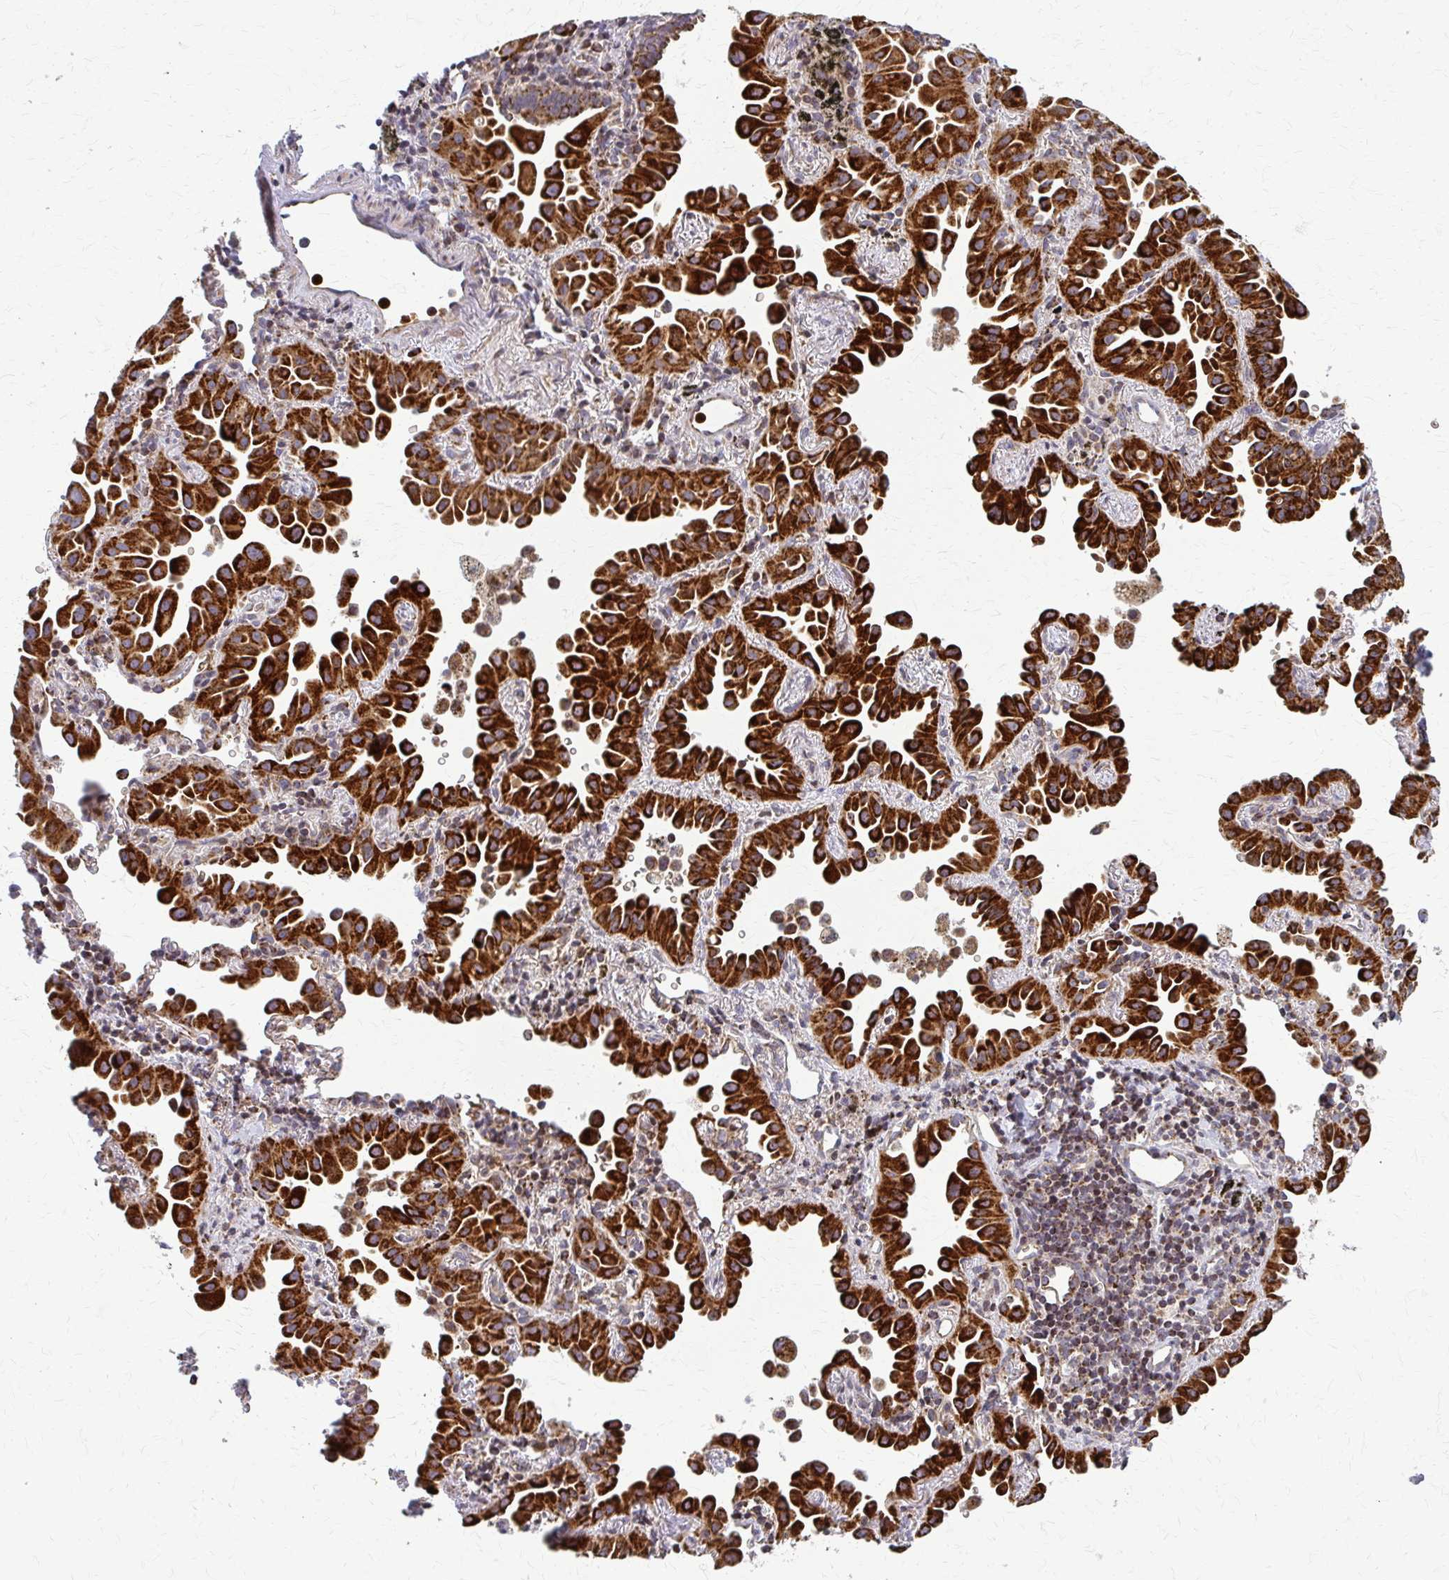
{"staining": {"intensity": "strong", "quantity": ">75%", "location": "cytoplasmic/membranous"}, "tissue": "lung cancer", "cell_type": "Tumor cells", "image_type": "cancer", "snomed": [{"axis": "morphology", "description": "Adenocarcinoma, NOS"}, {"axis": "topography", "description": "Lung"}], "caption": "Adenocarcinoma (lung) stained with immunohistochemistry displays strong cytoplasmic/membranous expression in about >75% of tumor cells.", "gene": "MCCC1", "patient": {"sex": "male", "age": 68}}